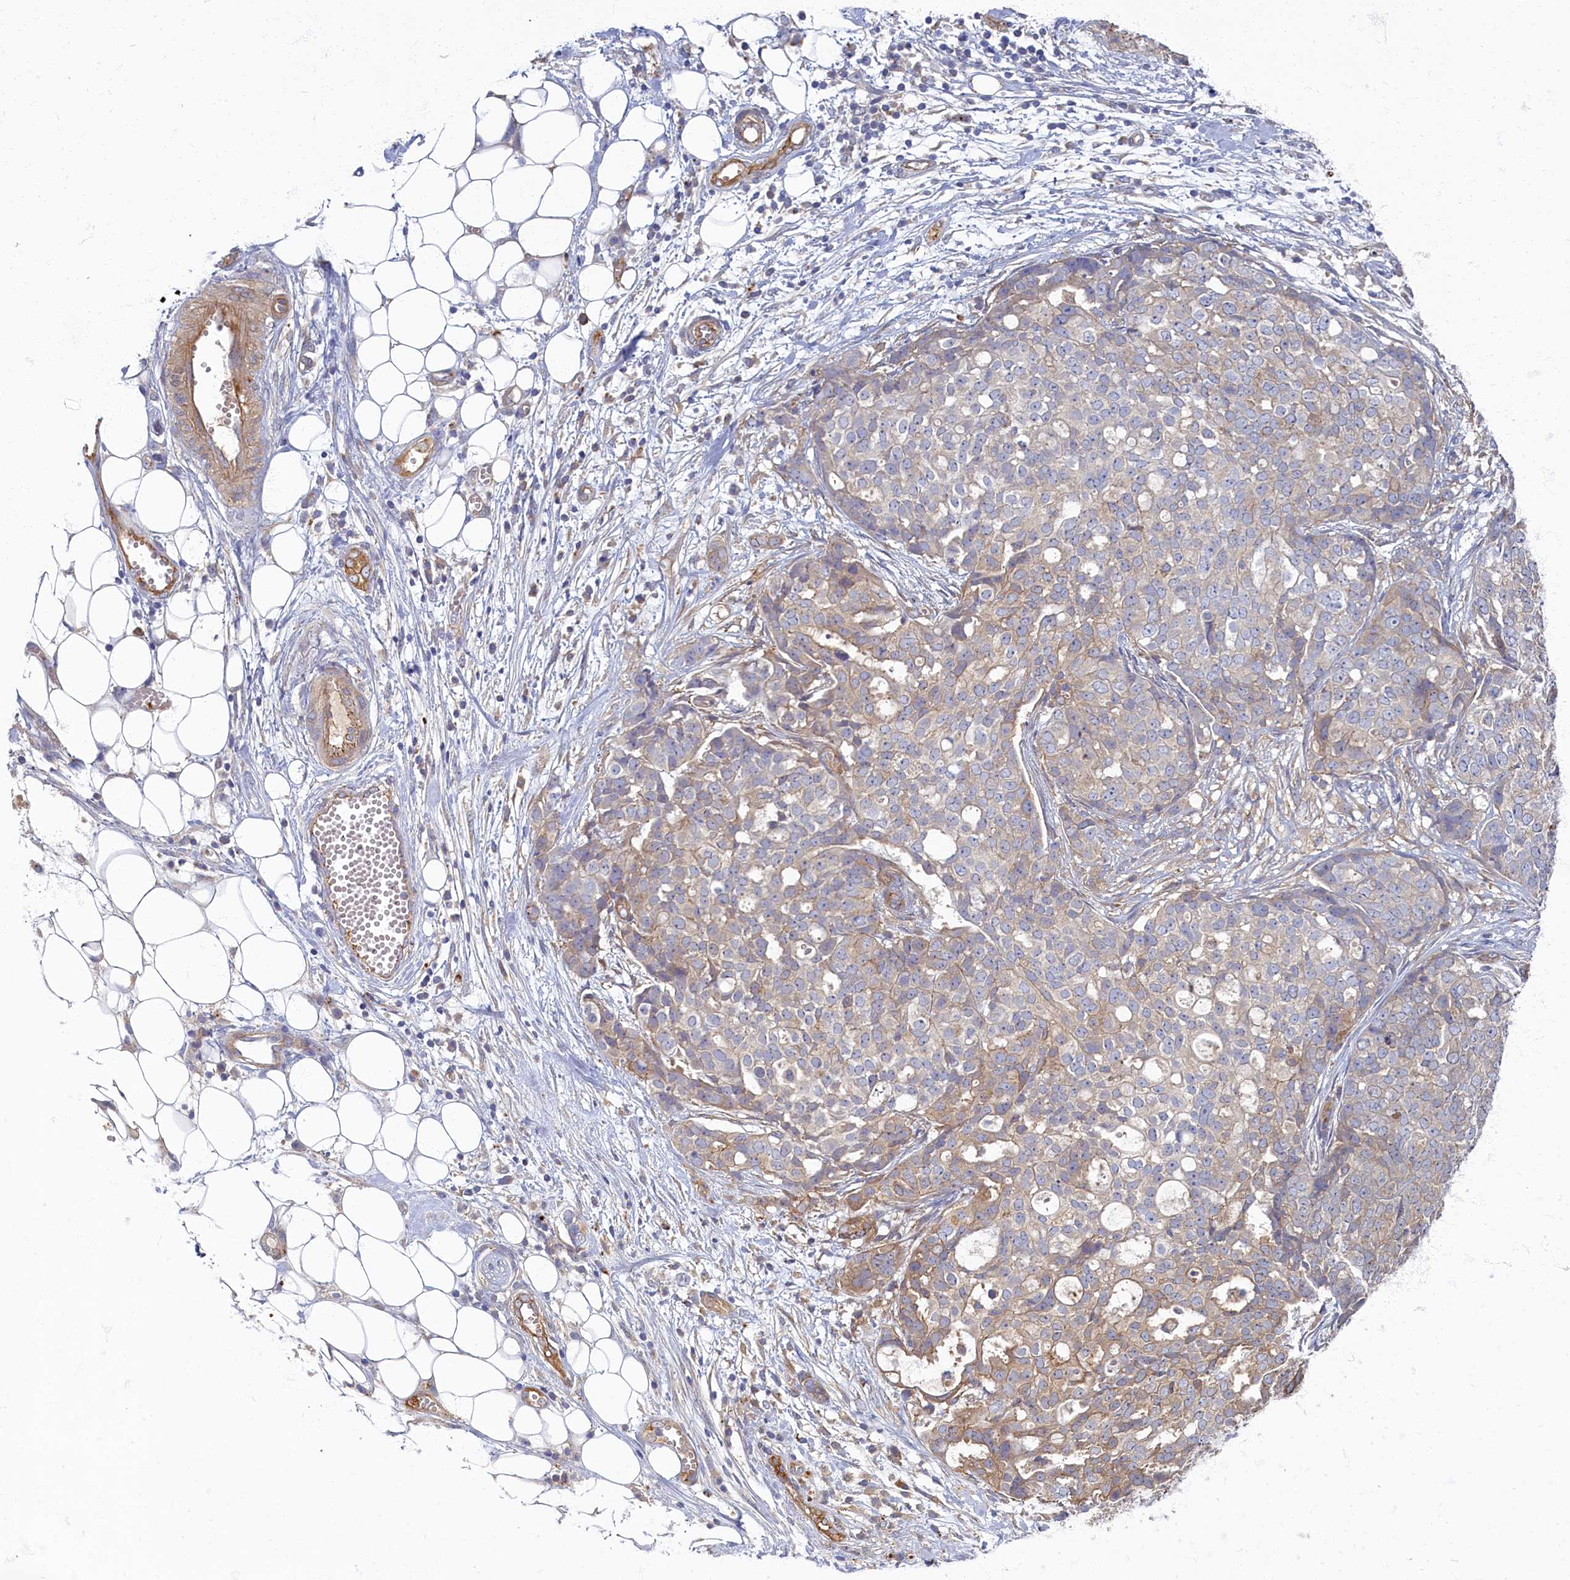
{"staining": {"intensity": "weak", "quantity": "<25%", "location": "cytoplasmic/membranous"}, "tissue": "ovarian cancer", "cell_type": "Tumor cells", "image_type": "cancer", "snomed": [{"axis": "morphology", "description": "Cystadenocarcinoma, serous, NOS"}, {"axis": "topography", "description": "Soft tissue"}, {"axis": "topography", "description": "Ovary"}], "caption": "The photomicrograph exhibits no staining of tumor cells in ovarian cancer (serous cystadenocarcinoma).", "gene": "PSMG2", "patient": {"sex": "female", "age": 57}}